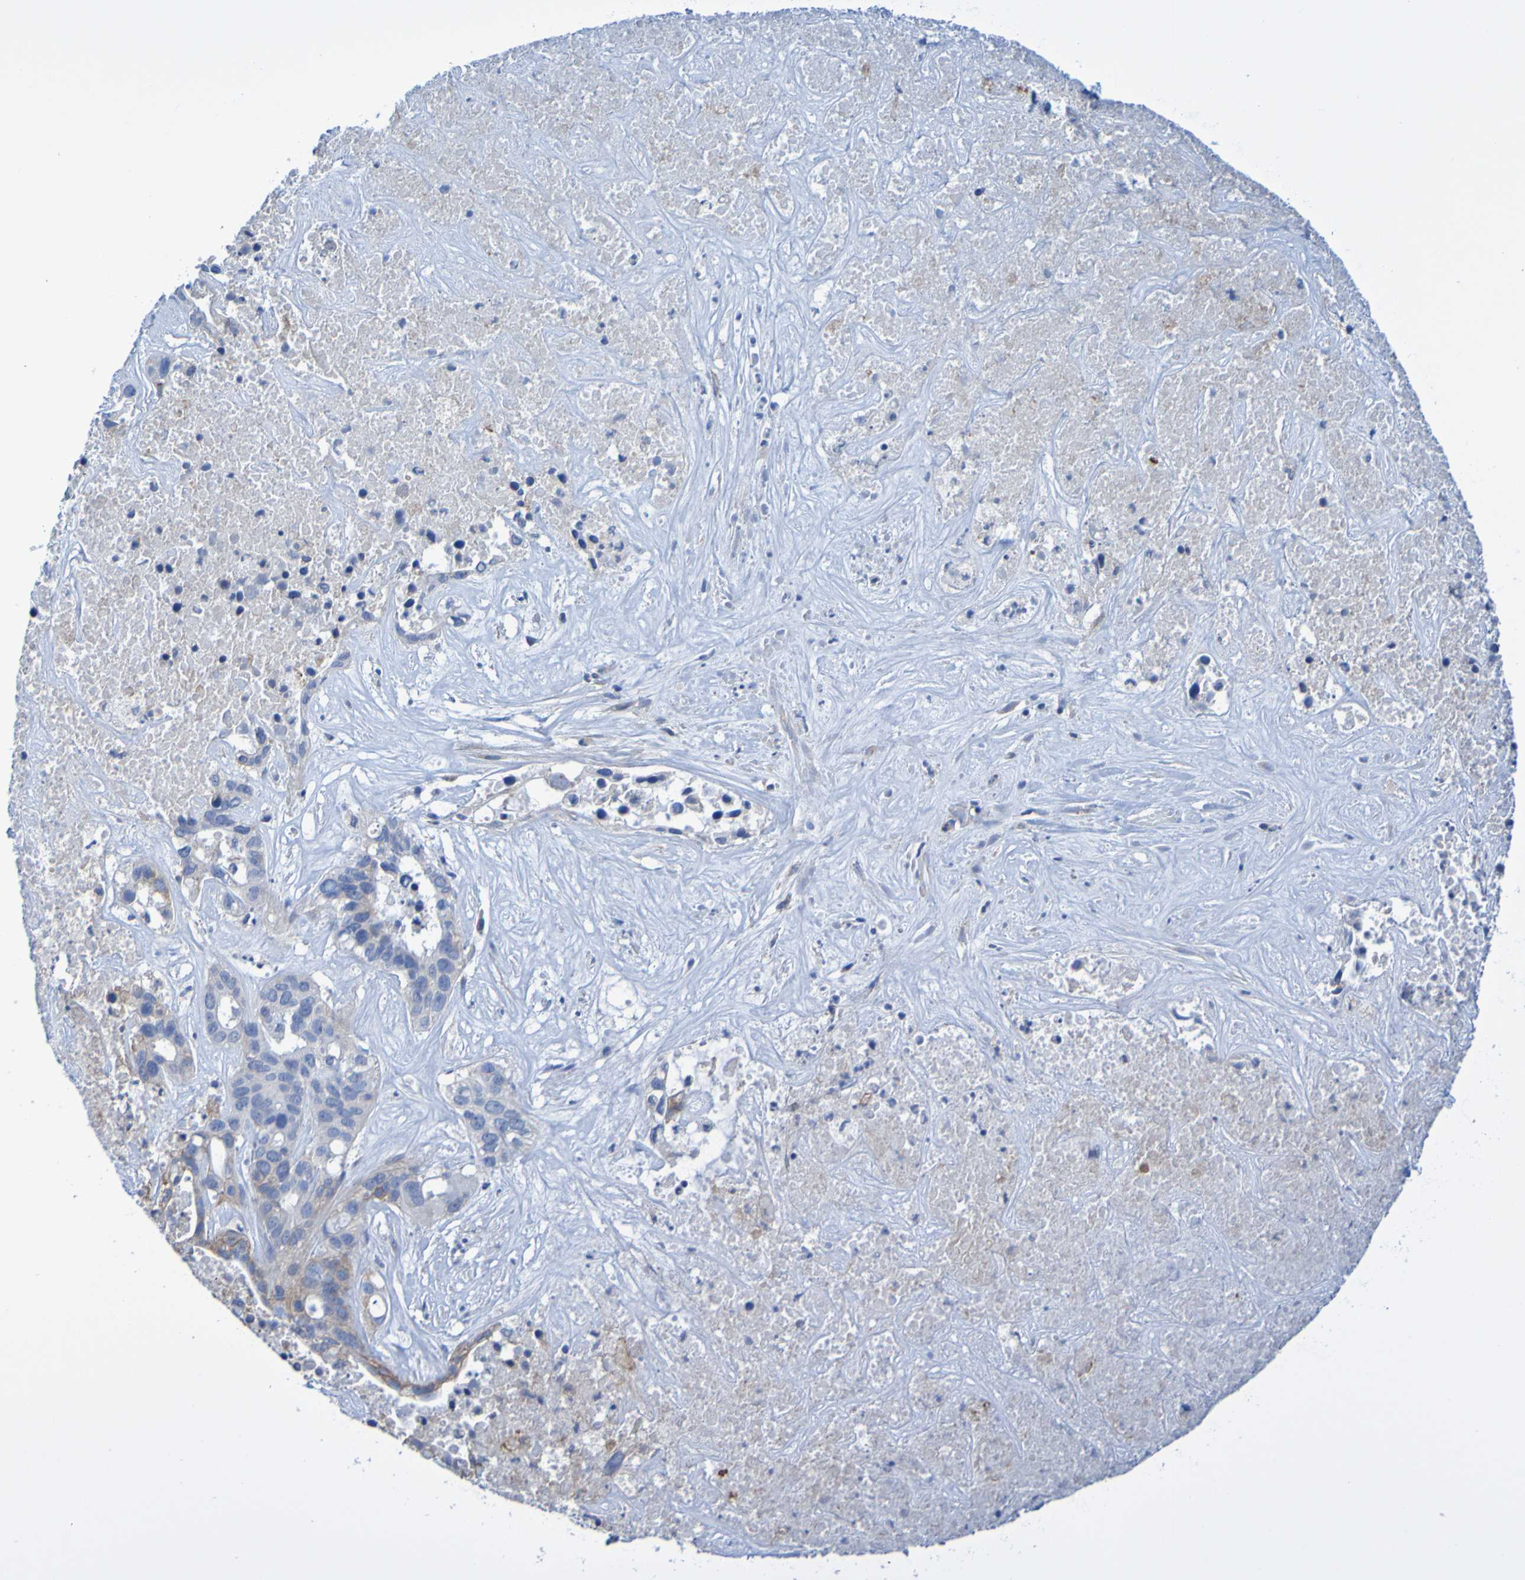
{"staining": {"intensity": "moderate", "quantity": "<25%", "location": "cytoplasmic/membranous"}, "tissue": "liver cancer", "cell_type": "Tumor cells", "image_type": "cancer", "snomed": [{"axis": "morphology", "description": "Cholangiocarcinoma"}, {"axis": "topography", "description": "Liver"}], "caption": "Tumor cells exhibit low levels of moderate cytoplasmic/membranous staining in approximately <25% of cells in human liver cancer.", "gene": "SLC3A2", "patient": {"sex": "female", "age": 65}}